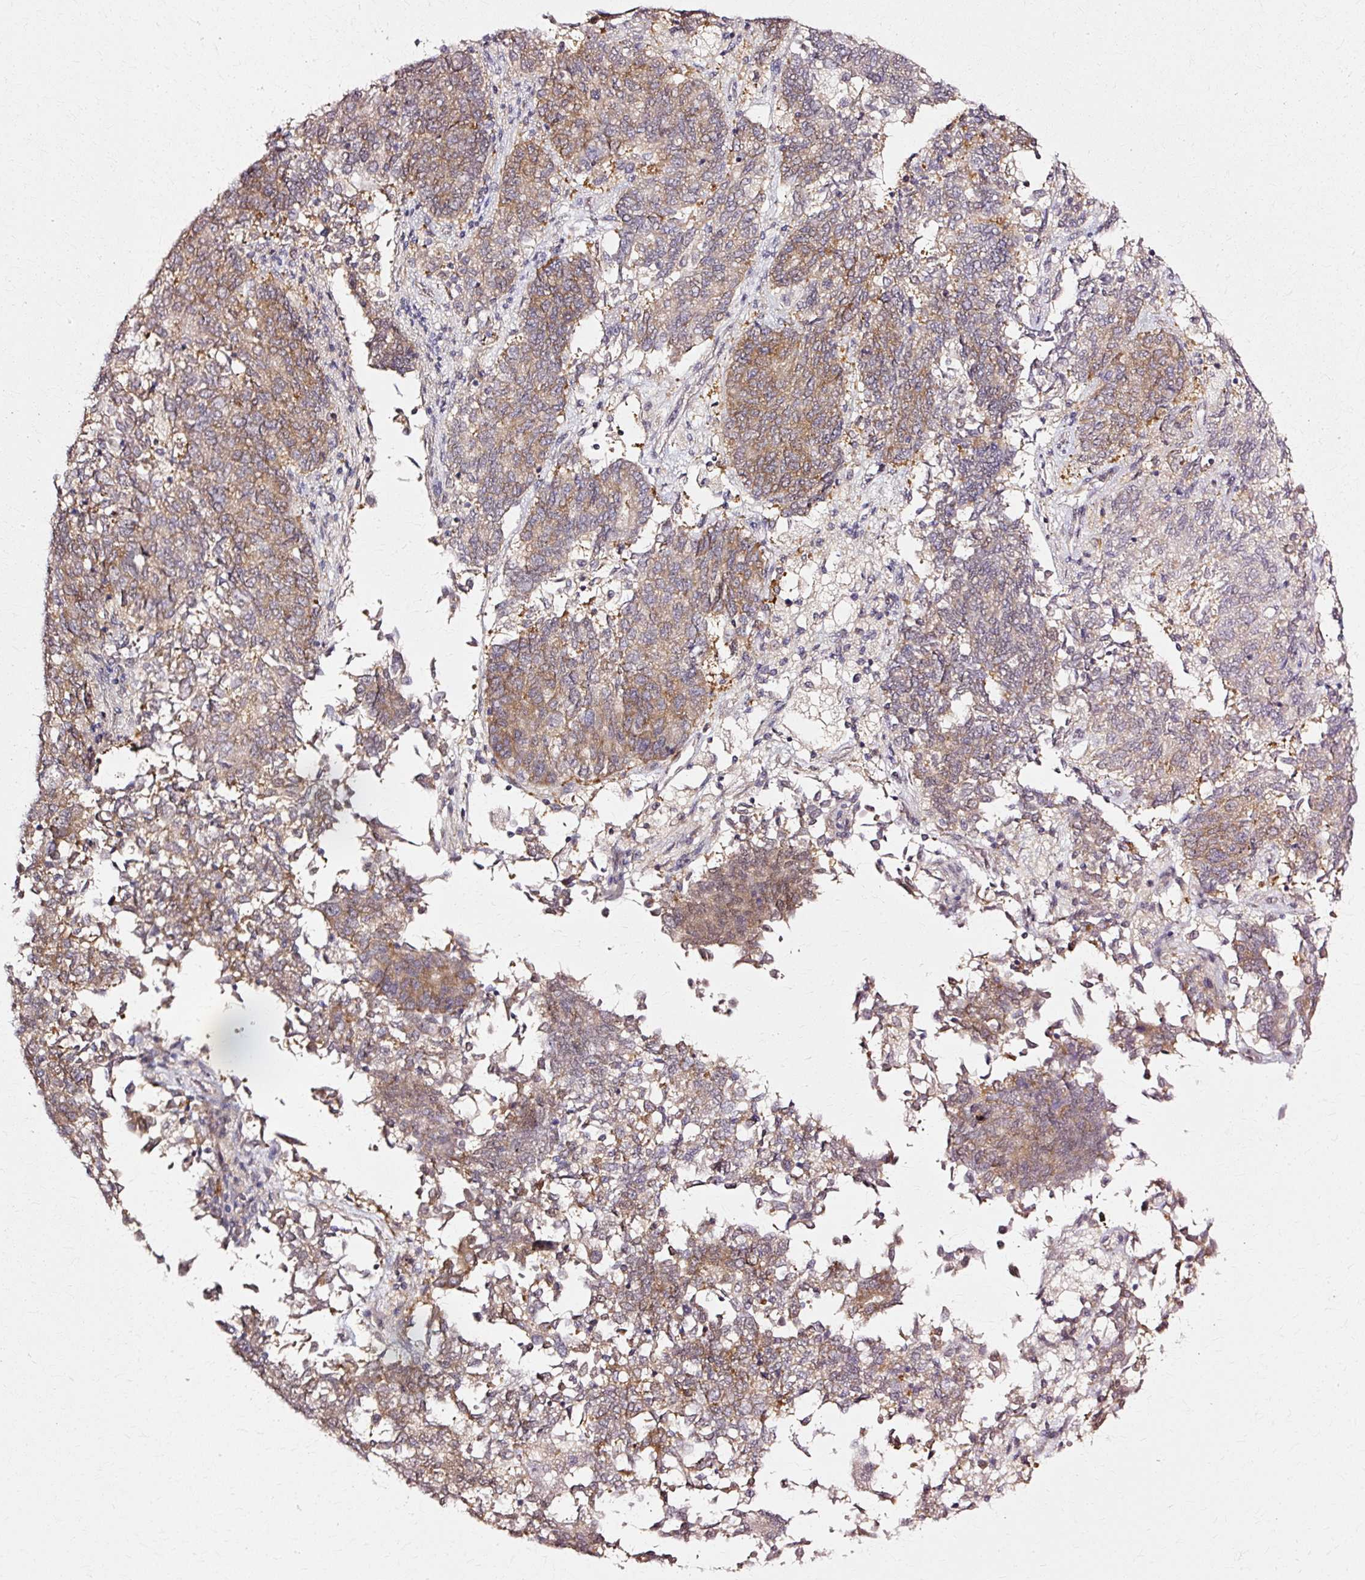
{"staining": {"intensity": "moderate", "quantity": ">75%", "location": "cytoplasmic/membranous"}, "tissue": "endometrial cancer", "cell_type": "Tumor cells", "image_type": "cancer", "snomed": [{"axis": "morphology", "description": "Adenocarcinoma, NOS"}, {"axis": "topography", "description": "Endometrium"}], "caption": "Moderate cytoplasmic/membranous positivity is appreciated in about >75% of tumor cells in adenocarcinoma (endometrial). (DAB = brown stain, brightfield microscopy at high magnification).", "gene": "RGPD5", "patient": {"sex": "female", "age": 80}}